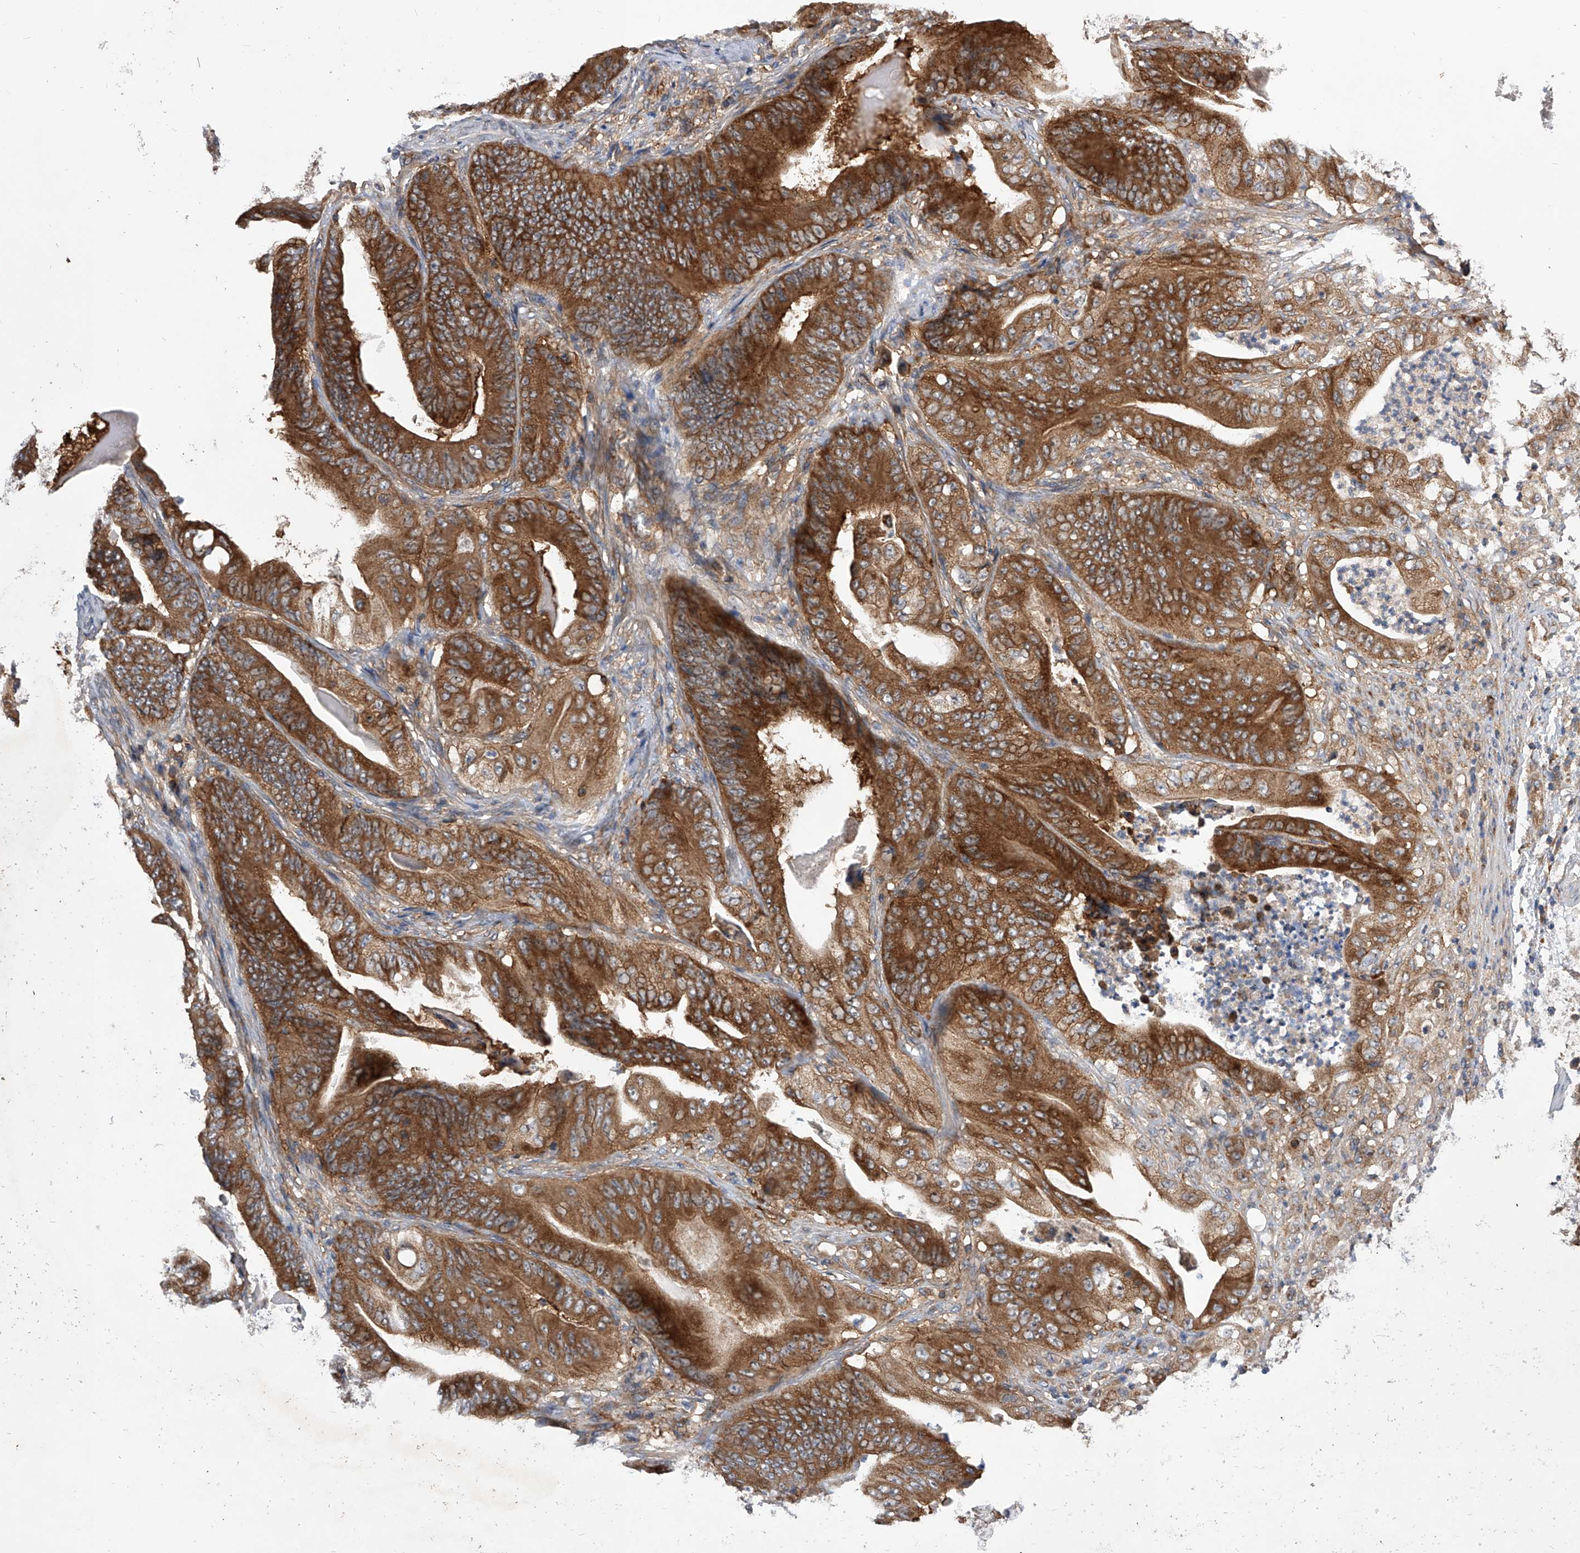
{"staining": {"intensity": "strong", "quantity": ">75%", "location": "cytoplasmic/membranous"}, "tissue": "stomach cancer", "cell_type": "Tumor cells", "image_type": "cancer", "snomed": [{"axis": "morphology", "description": "Adenocarcinoma, NOS"}, {"axis": "topography", "description": "Stomach"}], "caption": "This micrograph shows immunohistochemistry staining of stomach cancer (adenocarcinoma), with high strong cytoplasmic/membranous staining in about >75% of tumor cells.", "gene": "CFAP410", "patient": {"sex": "female", "age": 73}}